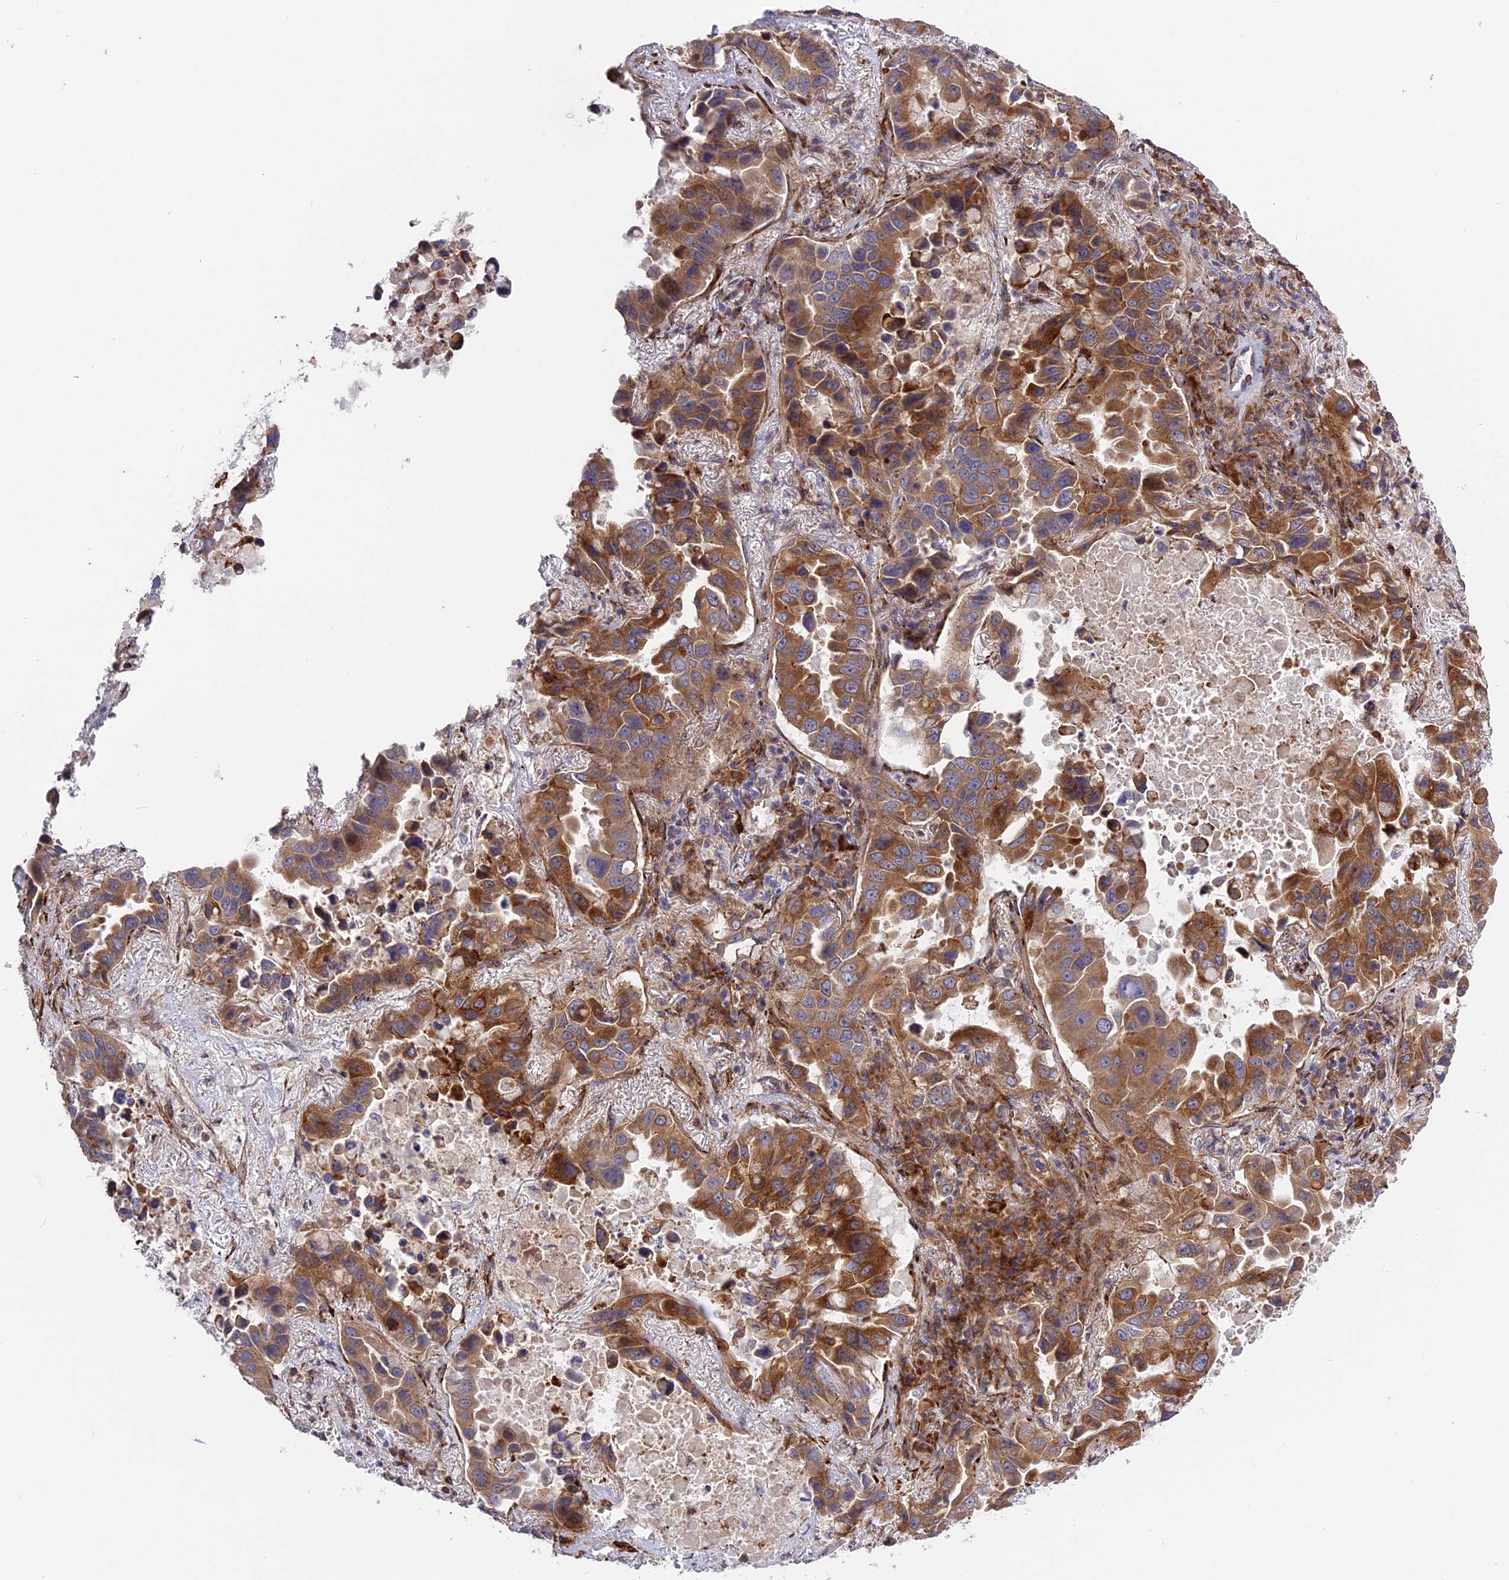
{"staining": {"intensity": "moderate", "quantity": ">75%", "location": "cytoplasmic/membranous"}, "tissue": "lung cancer", "cell_type": "Tumor cells", "image_type": "cancer", "snomed": [{"axis": "morphology", "description": "Adenocarcinoma, NOS"}, {"axis": "topography", "description": "Lung"}], "caption": "Adenocarcinoma (lung) tissue demonstrates moderate cytoplasmic/membranous staining in about >75% of tumor cells (brown staining indicates protein expression, while blue staining denotes nuclei).", "gene": "DDX60L", "patient": {"sex": "male", "age": 64}}